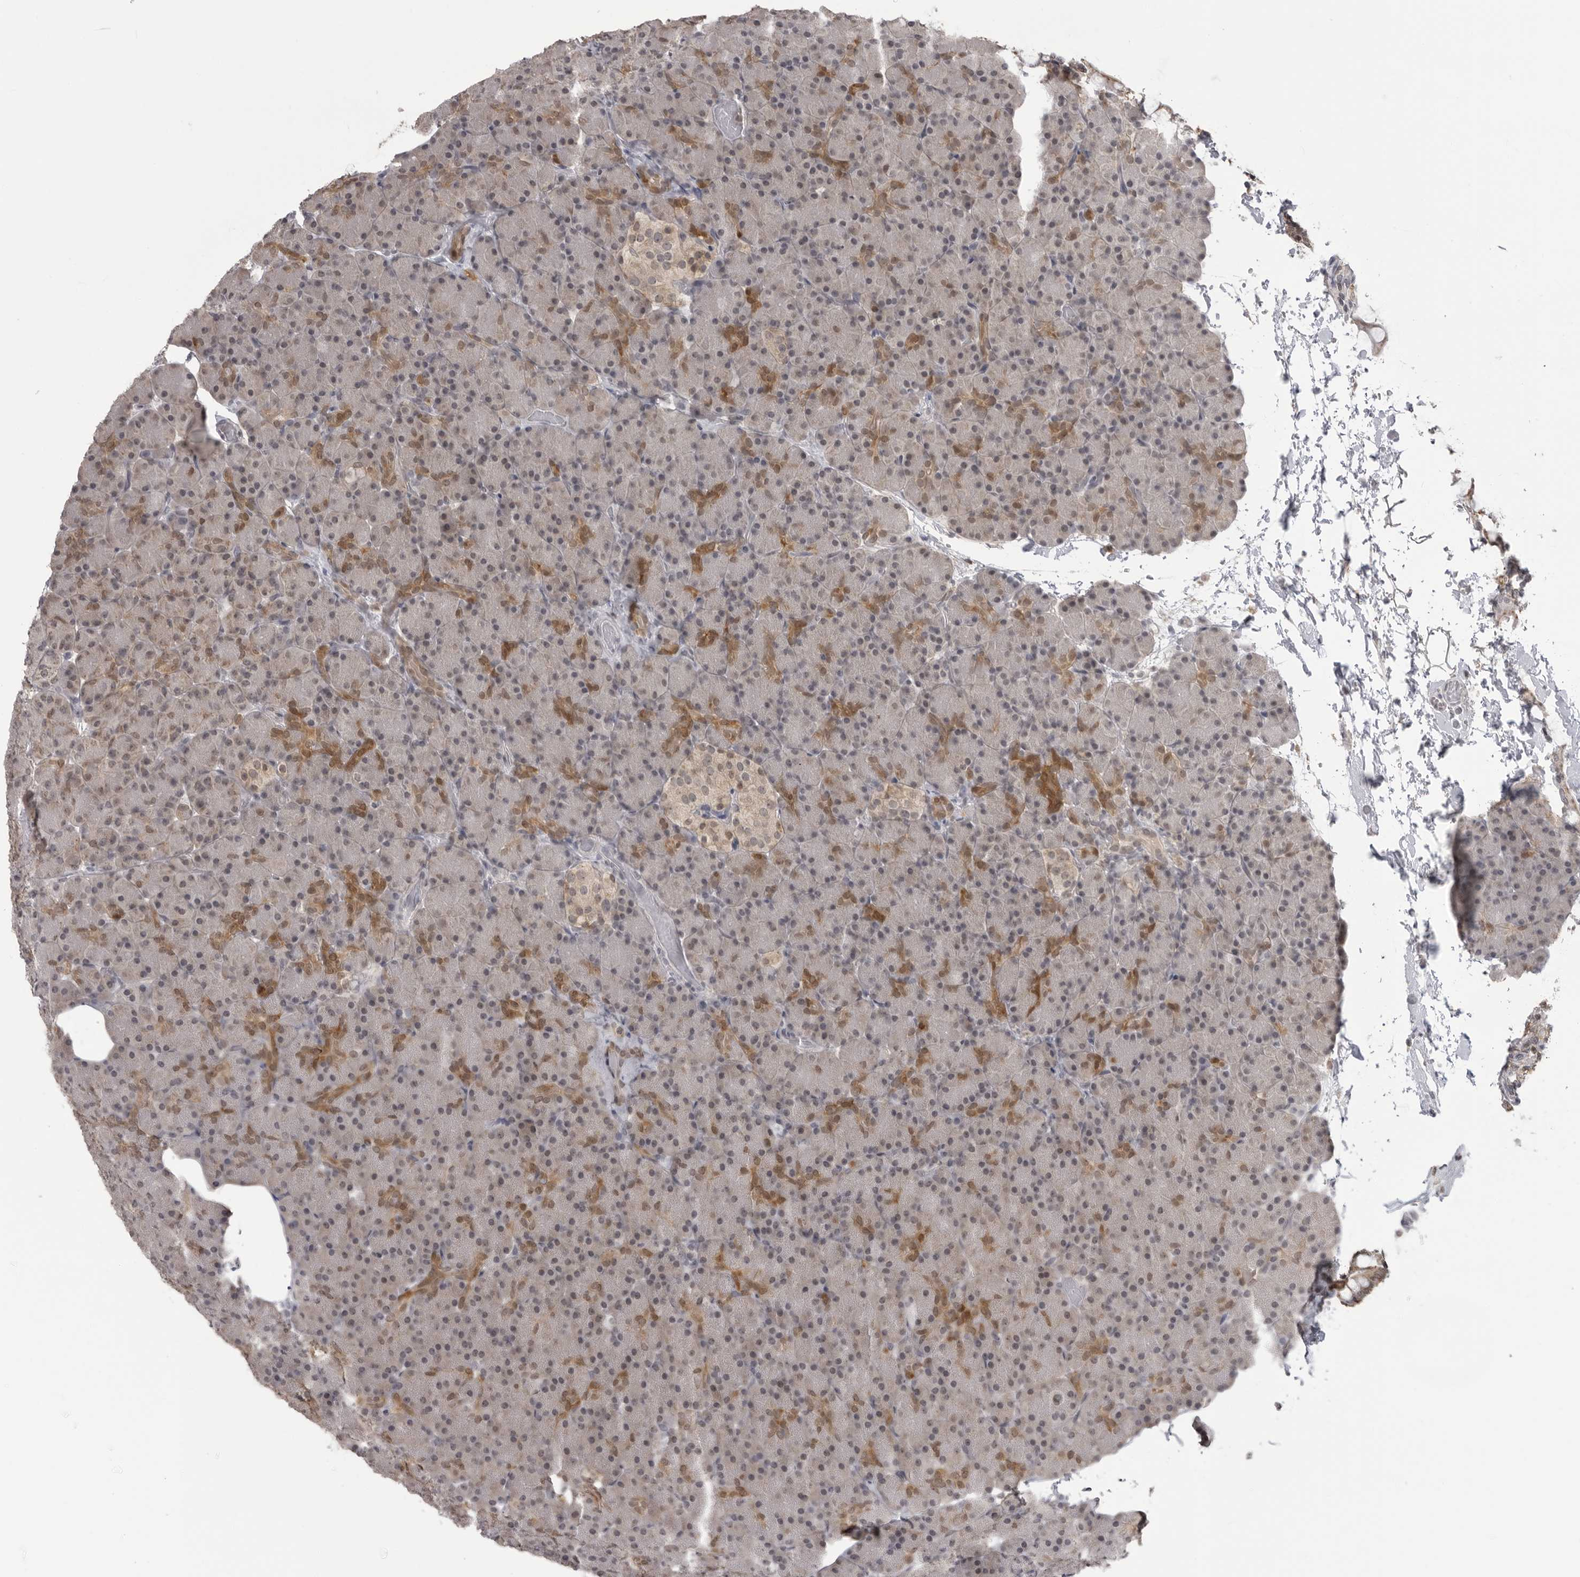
{"staining": {"intensity": "moderate", "quantity": "<25%", "location": "cytoplasmic/membranous,nuclear"}, "tissue": "pancreas", "cell_type": "Exocrine glandular cells", "image_type": "normal", "snomed": [{"axis": "morphology", "description": "Normal tissue, NOS"}, {"axis": "topography", "description": "Pancreas"}], "caption": "Protein staining of benign pancreas displays moderate cytoplasmic/membranous,nuclear expression in approximately <25% of exocrine glandular cells. The protein is stained brown, and the nuclei are stained in blue (DAB IHC with brightfield microscopy, high magnification).", "gene": "PDCL3", "patient": {"sex": "female", "age": 43}}